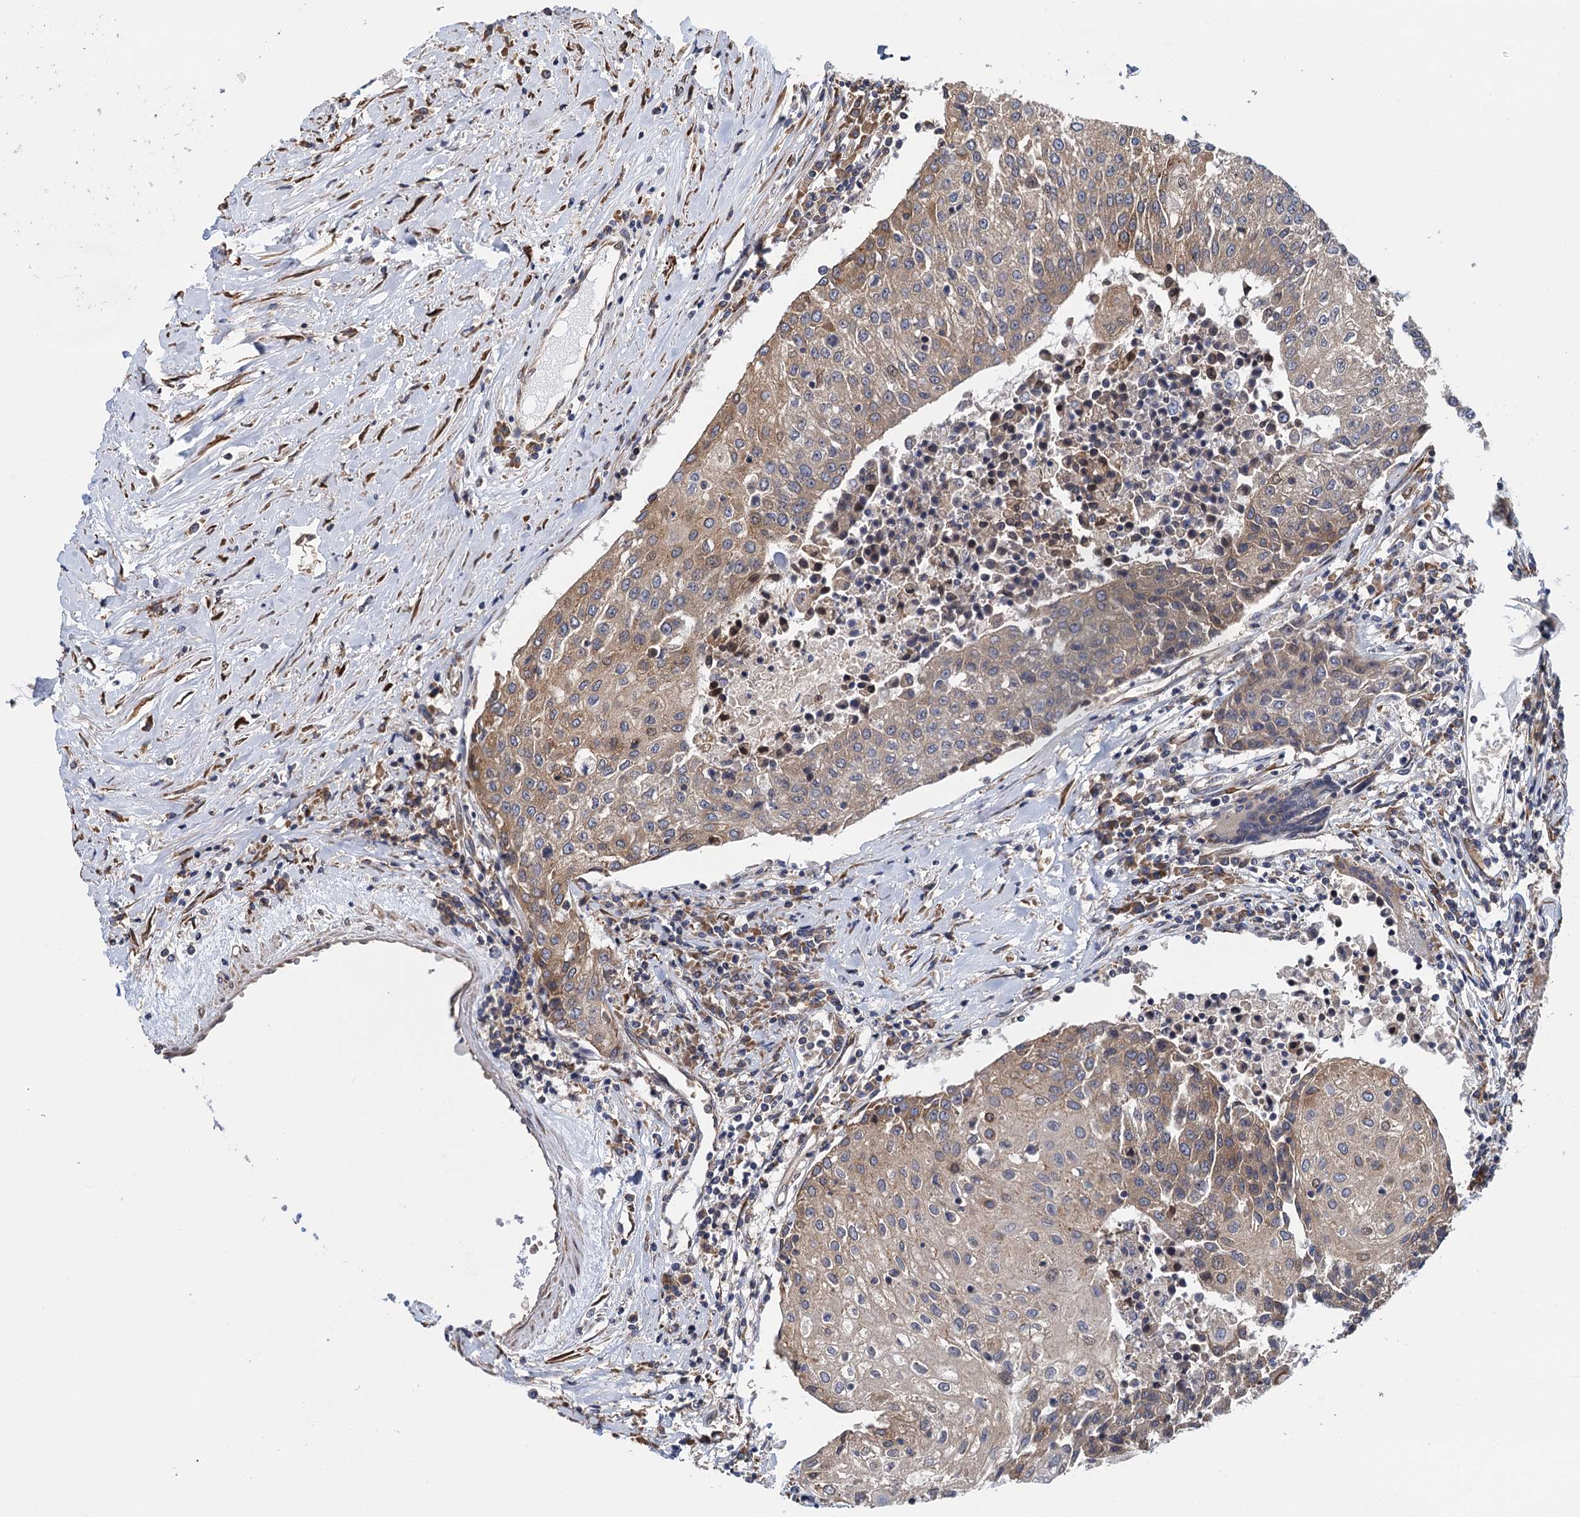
{"staining": {"intensity": "weak", "quantity": ">75%", "location": "cytoplasmic/membranous"}, "tissue": "urothelial cancer", "cell_type": "Tumor cells", "image_type": "cancer", "snomed": [{"axis": "morphology", "description": "Urothelial carcinoma, High grade"}, {"axis": "topography", "description": "Urinary bladder"}], "caption": "Immunohistochemistry of high-grade urothelial carcinoma exhibits low levels of weak cytoplasmic/membranous positivity in approximately >75% of tumor cells.", "gene": "MDM1", "patient": {"sex": "female", "age": 85}}